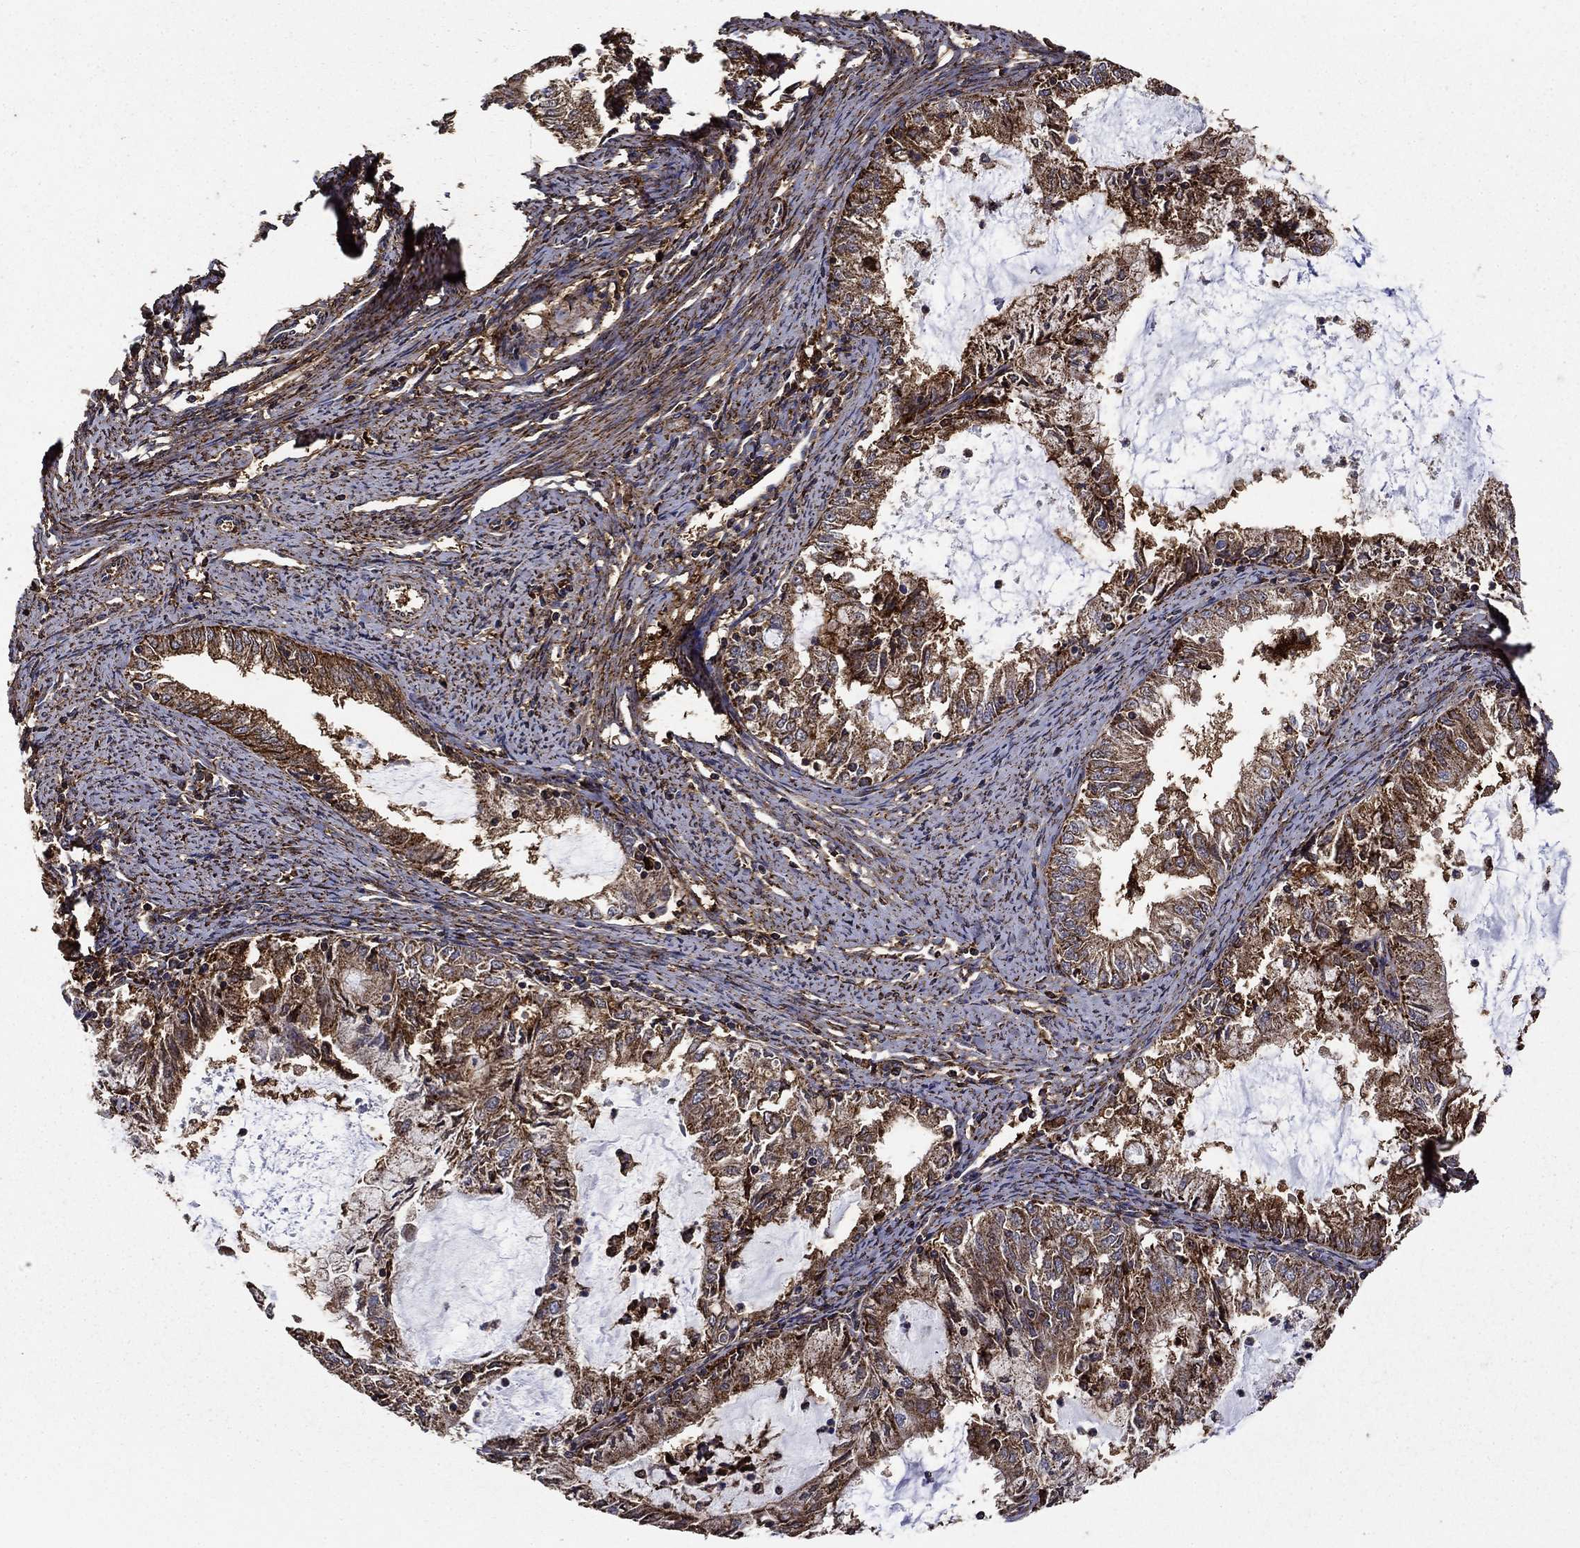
{"staining": {"intensity": "strong", "quantity": ">75%", "location": "cytoplasmic/membranous"}, "tissue": "endometrial cancer", "cell_type": "Tumor cells", "image_type": "cancer", "snomed": [{"axis": "morphology", "description": "Adenocarcinoma, NOS"}, {"axis": "topography", "description": "Endometrium"}], "caption": "Immunohistochemistry histopathology image of neoplastic tissue: endometrial cancer (adenocarcinoma) stained using immunohistochemistry shows high levels of strong protein expression localized specifically in the cytoplasmic/membranous of tumor cells, appearing as a cytoplasmic/membranous brown color.", "gene": "IFRD1", "patient": {"sex": "female", "age": 57}}